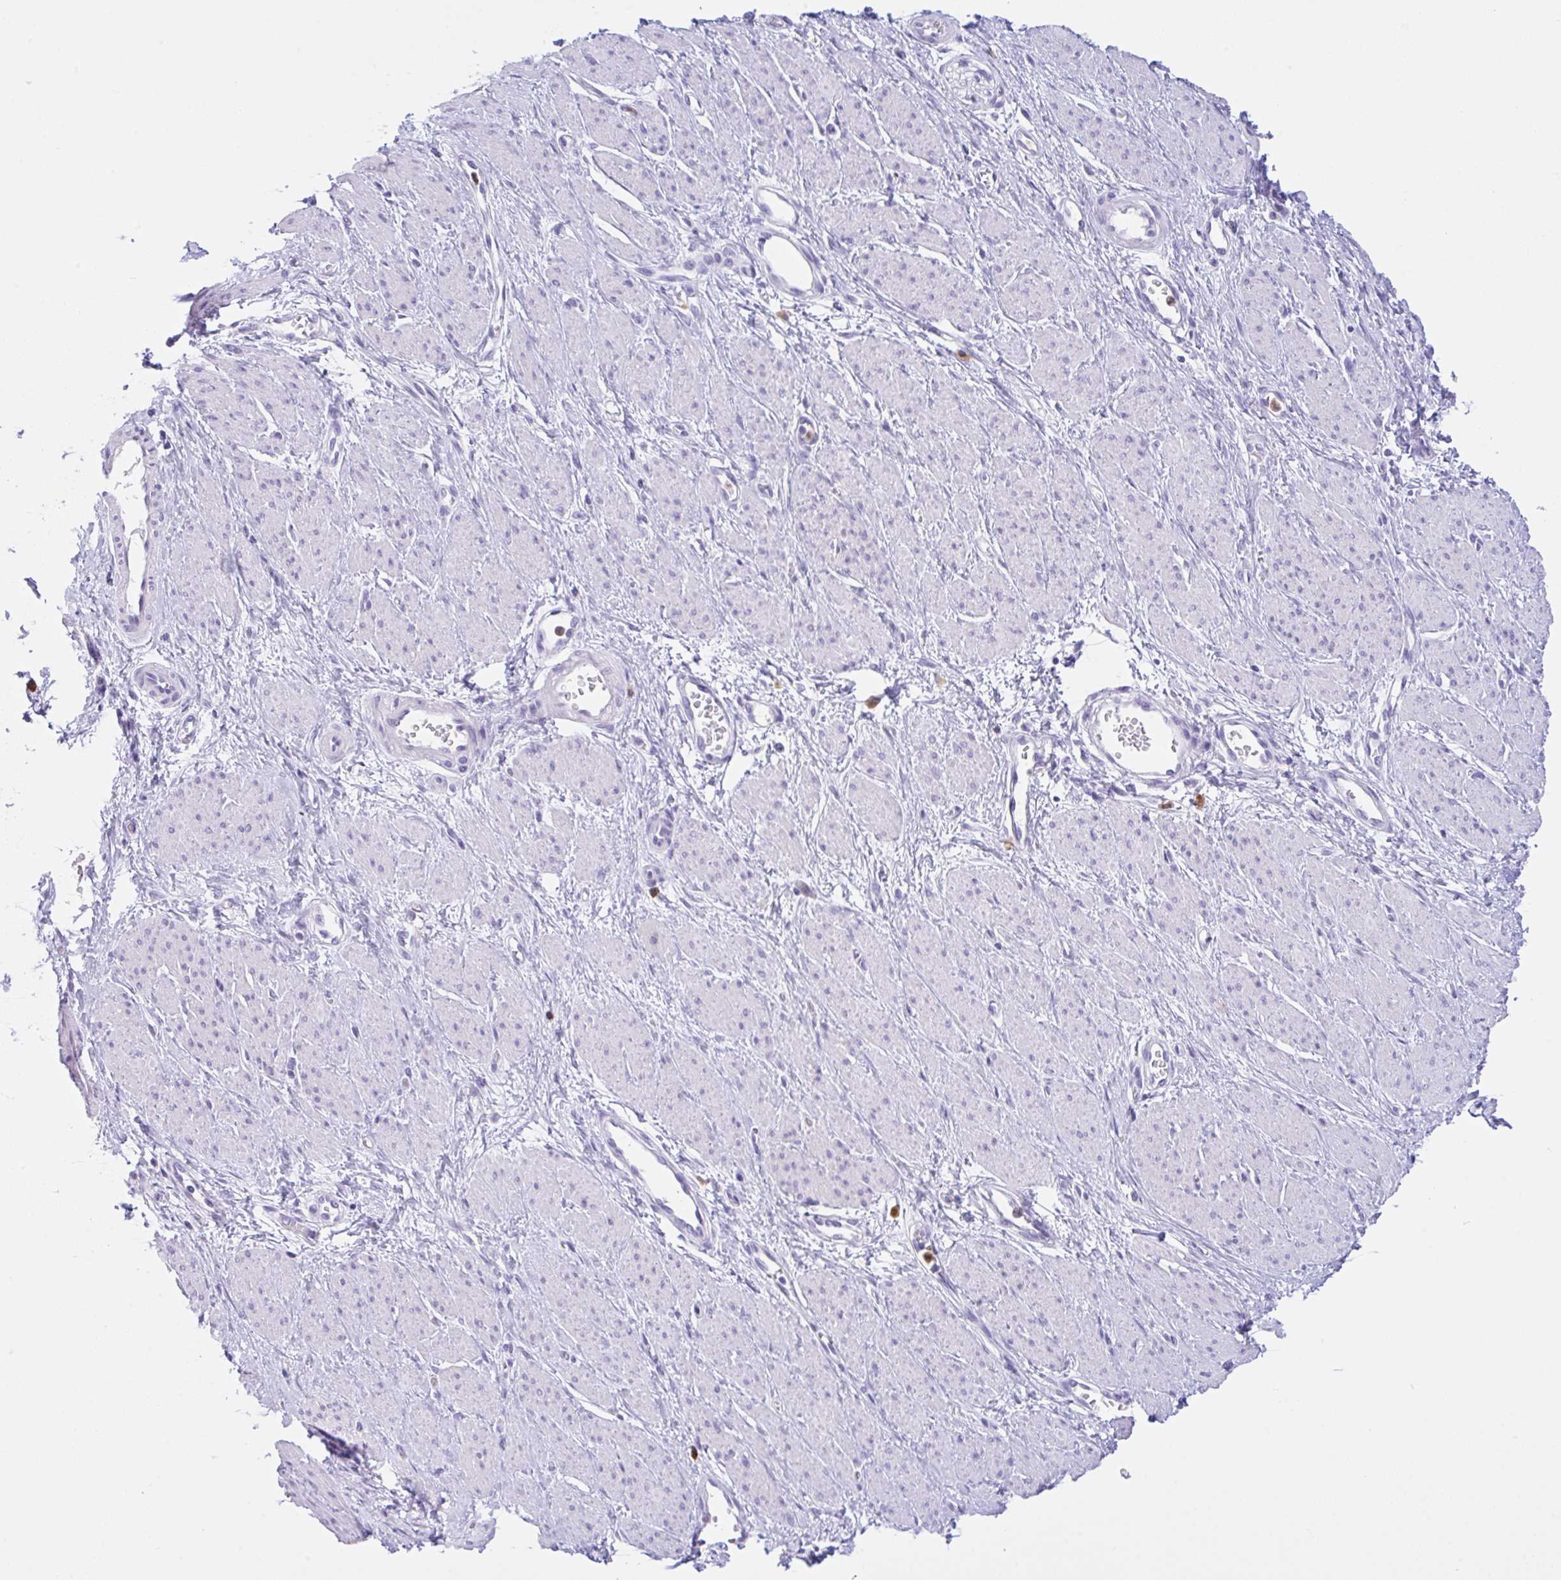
{"staining": {"intensity": "negative", "quantity": "none", "location": "none"}, "tissue": "smooth muscle", "cell_type": "Smooth muscle cells", "image_type": "normal", "snomed": [{"axis": "morphology", "description": "Normal tissue, NOS"}, {"axis": "topography", "description": "Smooth muscle"}, {"axis": "topography", "description": "Uterus"}], "caption": "The immunohistochemistry micrograph has no significant expression in smooth muscle cells of smooth muscle.", "gene": "NCF1", "patient": {"sex": "female", "age": 39}}